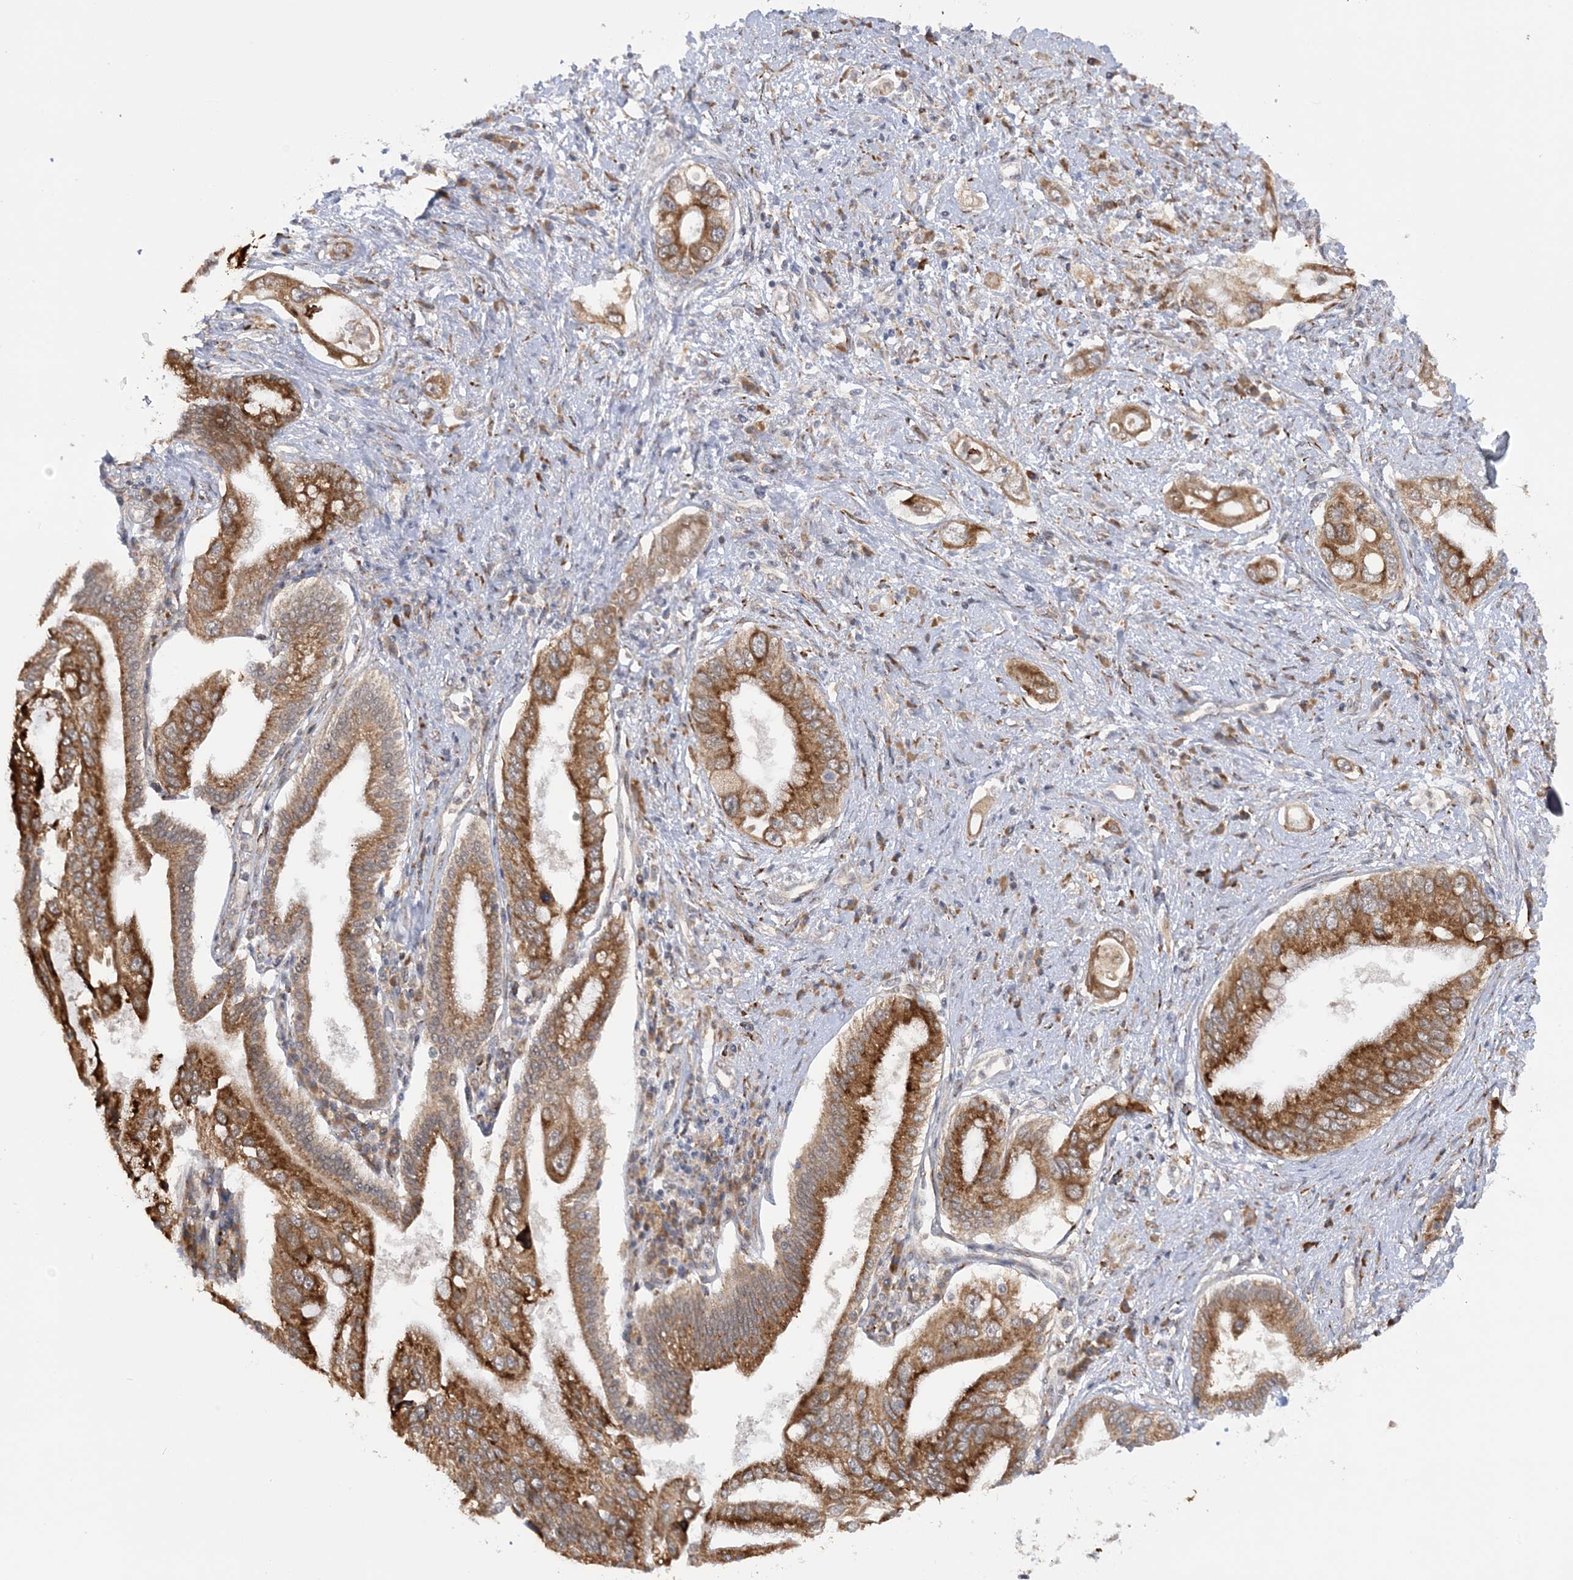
{"staining": {"intensity": "strong", "quantity": ">75%", "location": "cytoplasmic/membranous"}, "tissue": "pancreatic cancer", "cell_type": "Tumor cells", "image_type": "cancer", "snomed": [{"axis": "morphology", "description": "Inflammation, NOS"}, {"axis": "morphology", "description": "Adenocarcinoma, NOS"}, {"axis": "topography", "description": "Pancreas"}], "caption": "The micrograph reveals immunohistochemical staining of pancreatic cancer (adenocarcinoma). There is strong cytoplasmic/membranous expression is appreciated in about >75% of tumor cells. (DAB (3,3'-diaminobenzidine) = brown stain, brightfield microscopy at high magnification).", "gene": "MRPL47", "patient": {"sex": "female", "age": 56}}